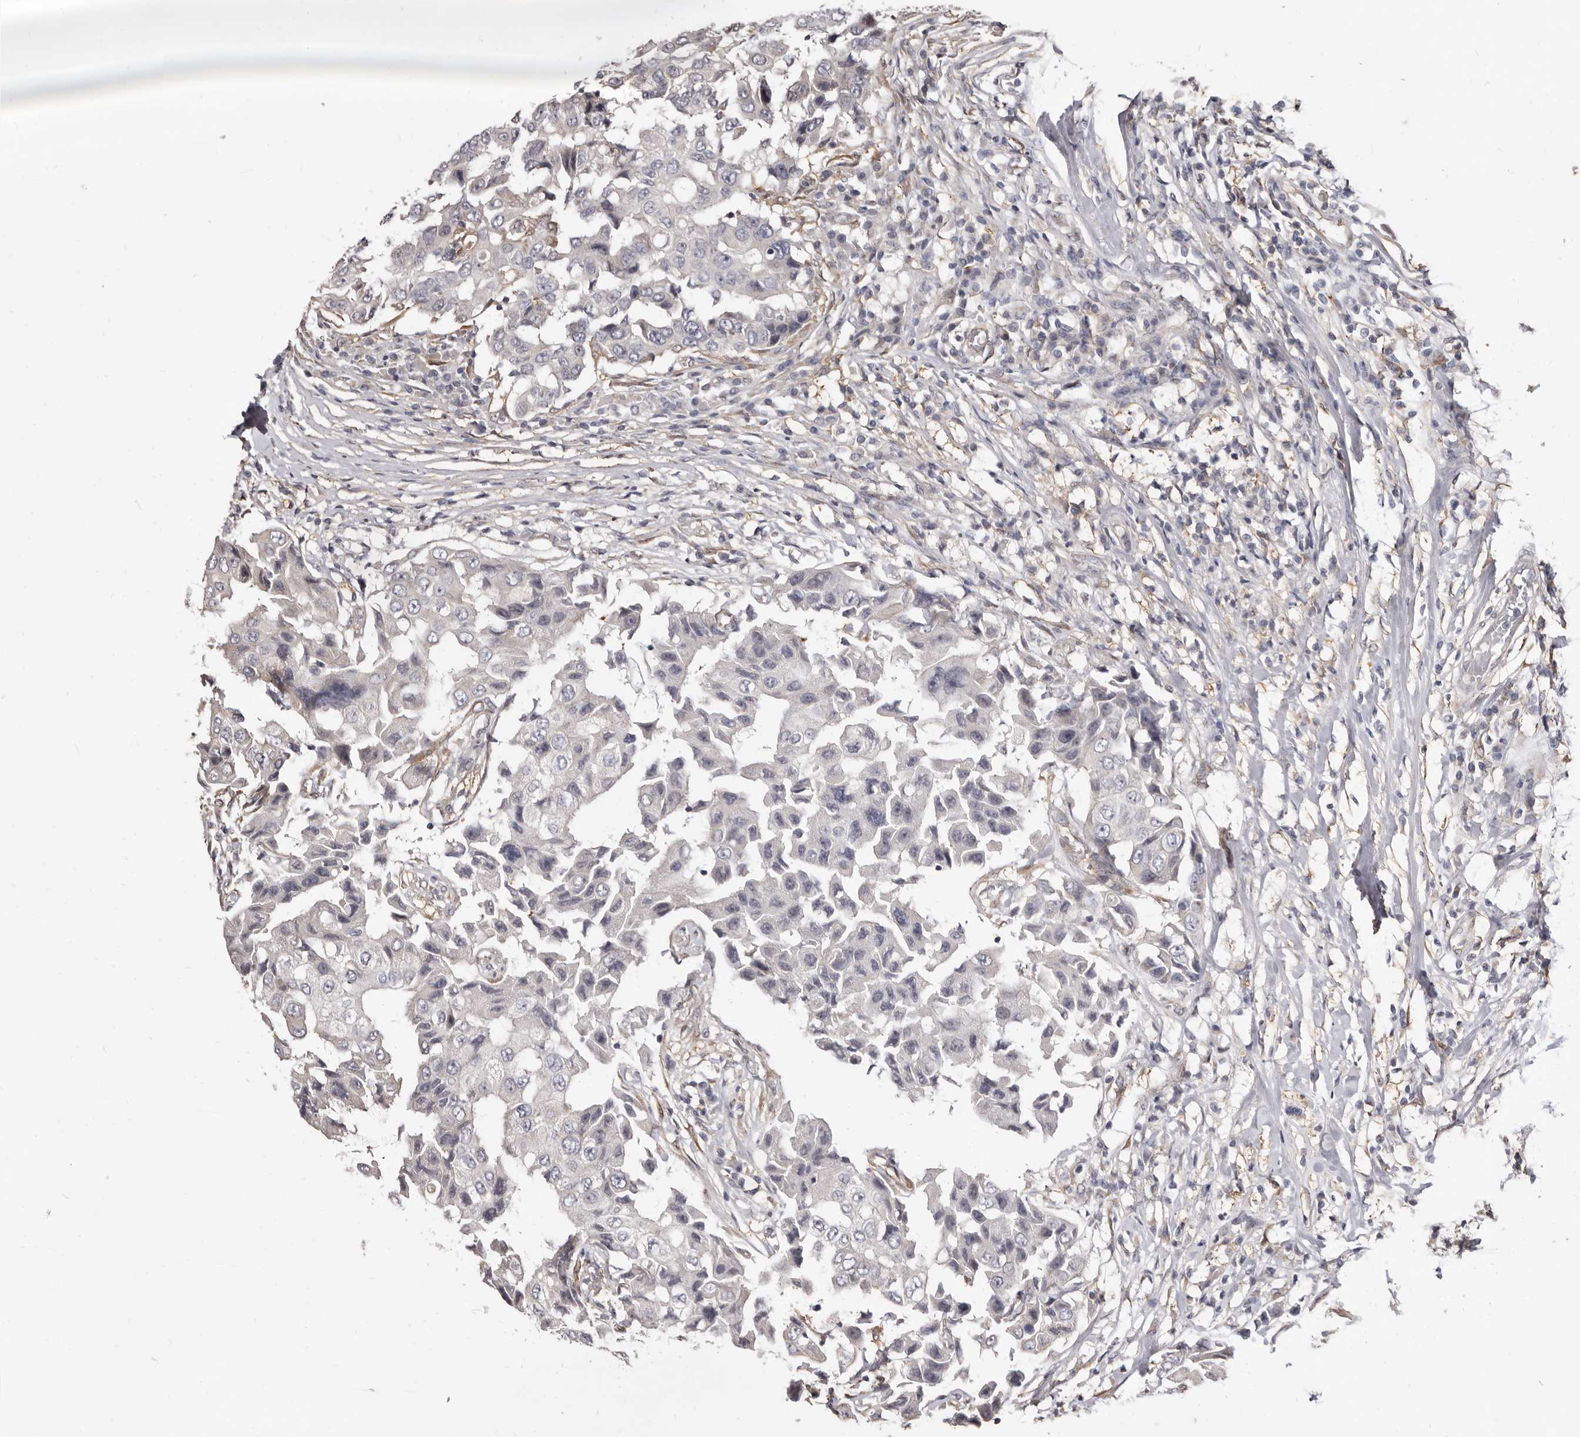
{"staining": {"intensity": "negative", "quantity": "none", "location": "none"}, "tissue": "breast cancer", "cell_type": "Tumor cells", "image_type": "cancer", "snomed": [{"axis": "morphology", "description": "Duct carcinoma"}, {"axis": "topography", "description": "Breast"}], "caption": "The photomicrograph demonstrates no significant positivity in tumor cells of infiltrating ductal carcinoma (breast). (DAB immunohistochemistry (IHC) visualized using brightfield microscopy, high magnification).", "gene": "KHDRBS2", "patient": {"sex": "female", "age": 27}}